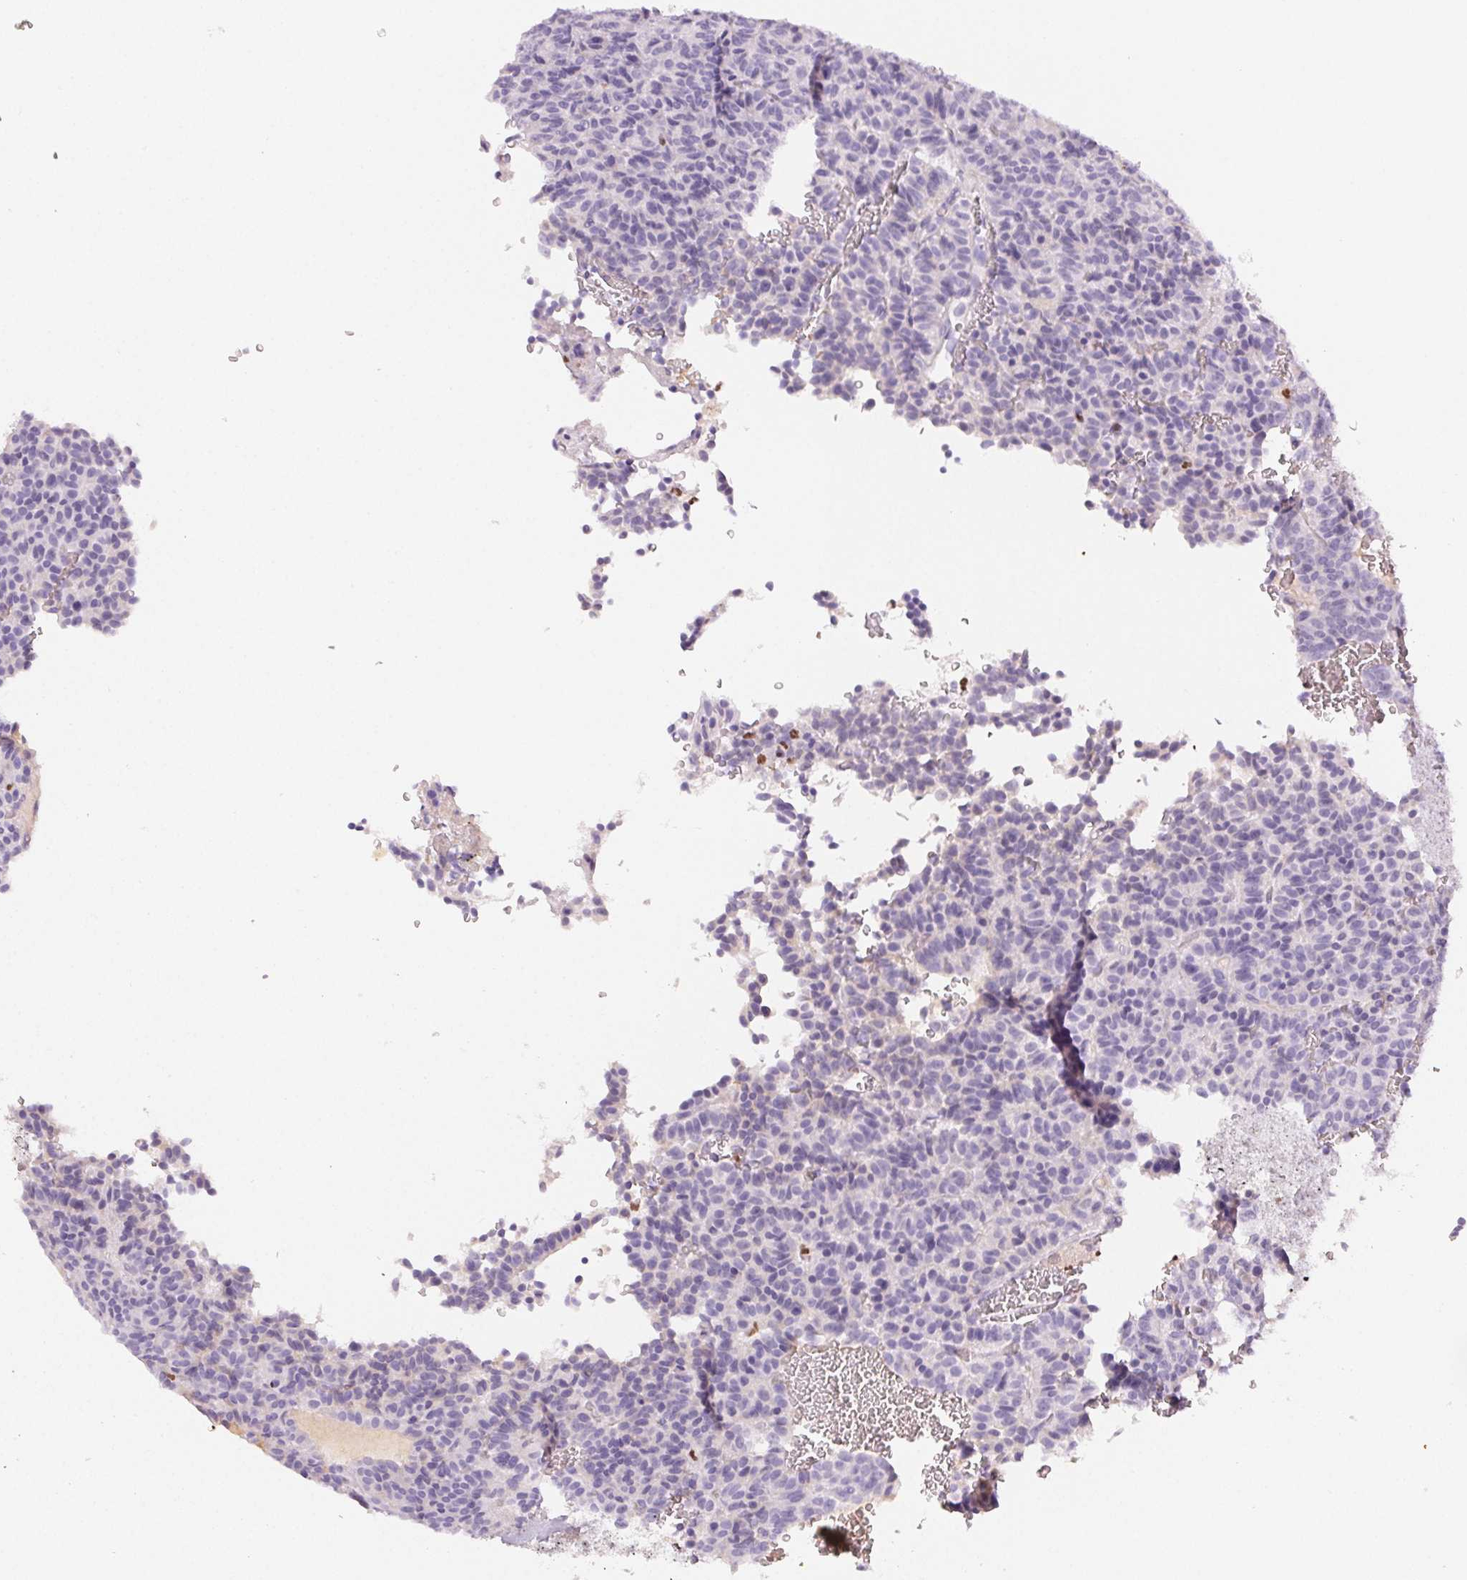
{"staining": {"intensity": "negative", "quantity": "none", "location": "none"}, "tissue": "carcinoid", "cell_type": "Tumor cells", "image_type": "cancer", "snomed": [{"axis": "morphology", "description": "Carcinoid, malignant, NOS"}, {"axis": "topography", "description": "Lung"}], "caption": "The image reveals no significant staining in tumor cells of carcinoid (malignant).", "gene": "PADI4", "patient": {"sex": "male", "age": 70}}